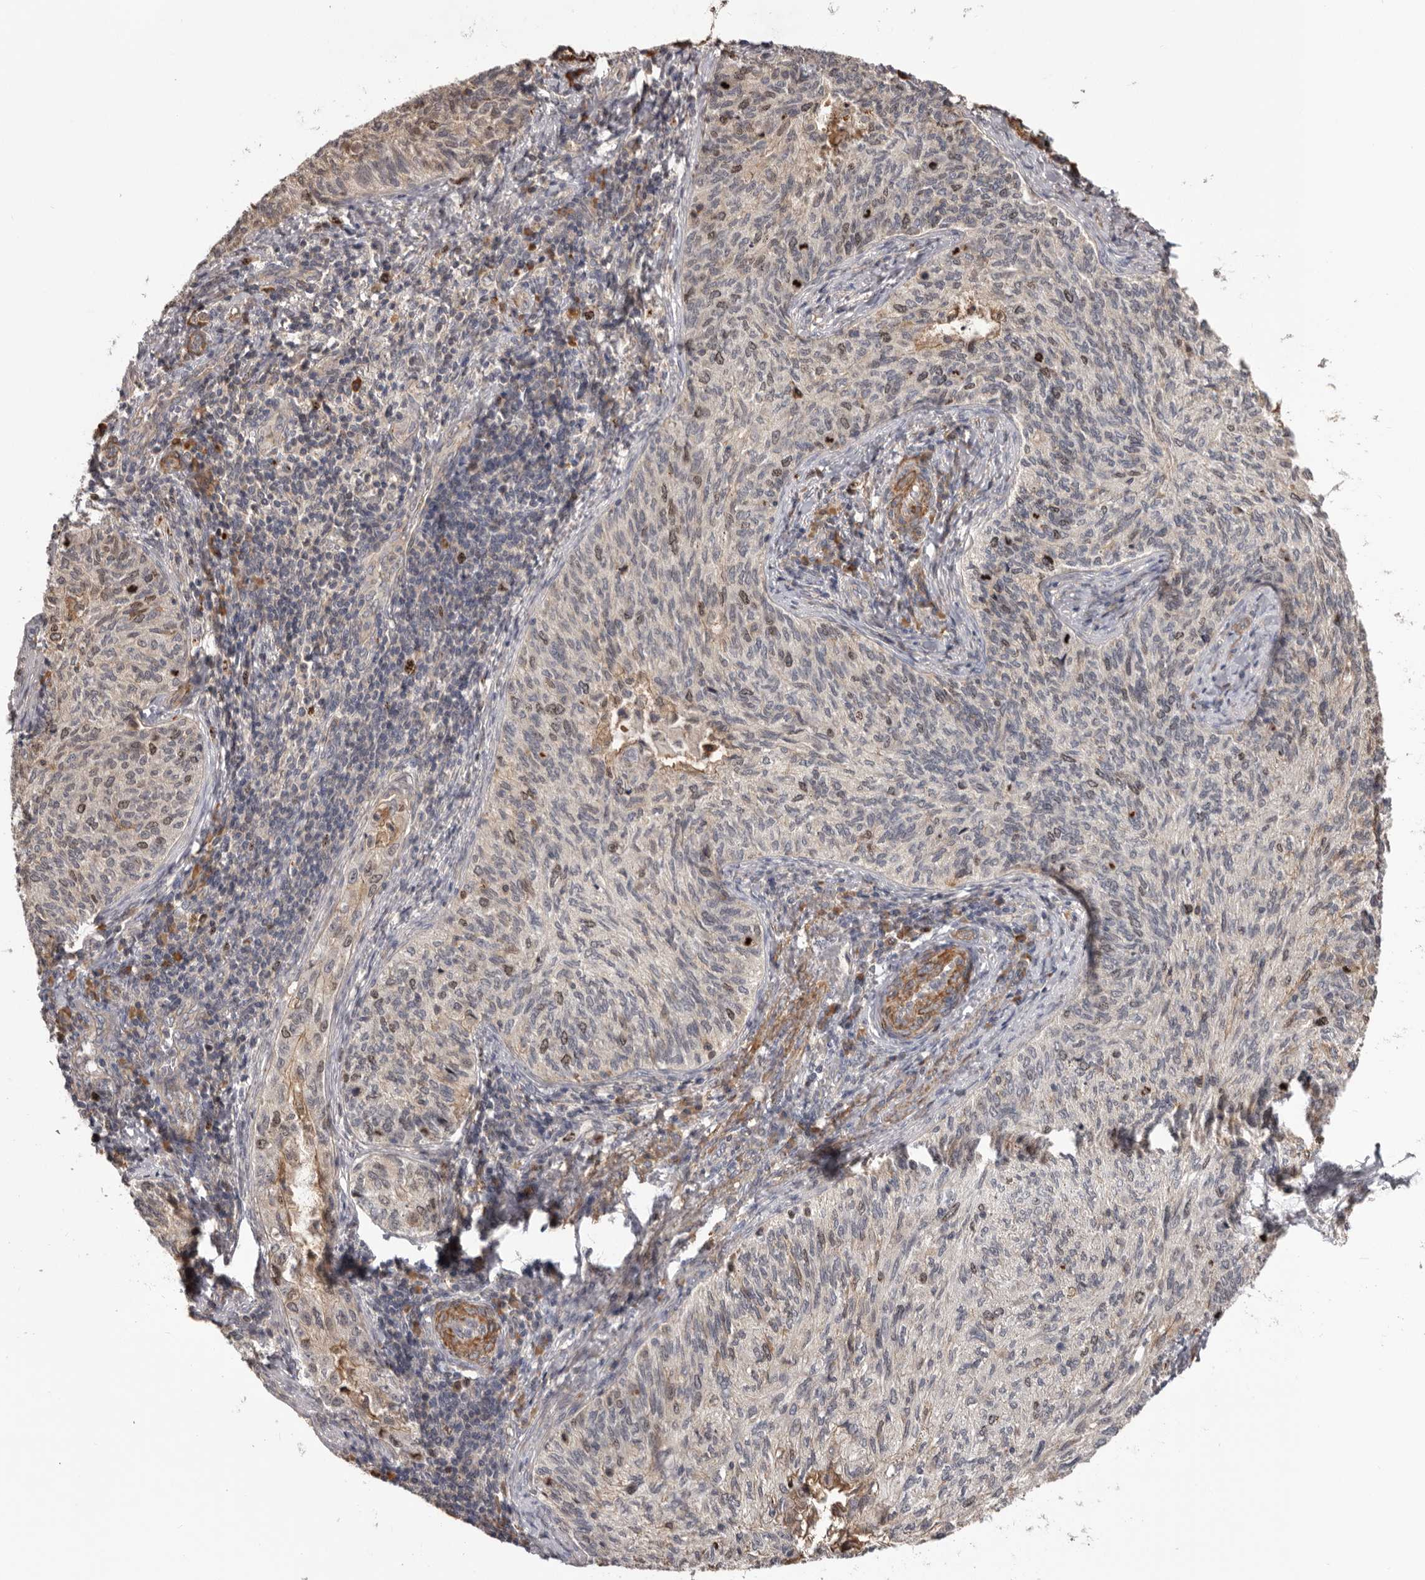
{"staining": {"intensity": "moderate", "quantity": "<25%", "location": "nuclear"}, "tissue": "cervical cancer", "cell_type": "Tumor cells", "image_type": "cancer", "snomed": [{"axis": "morphology", "description": "Squamous cell carcinoma, NOS"}, {"axis": "topography", "description": "Cervix"}], "caption": "This is a photomicrograph of immunohistochemistry (IHC) staining of cervical squamous cell carcinoma, which shows moderate positivity in the nuclear of tumor cells.", "gene": "CDCA8", "patient": {"sex": "female", "age": 30}}